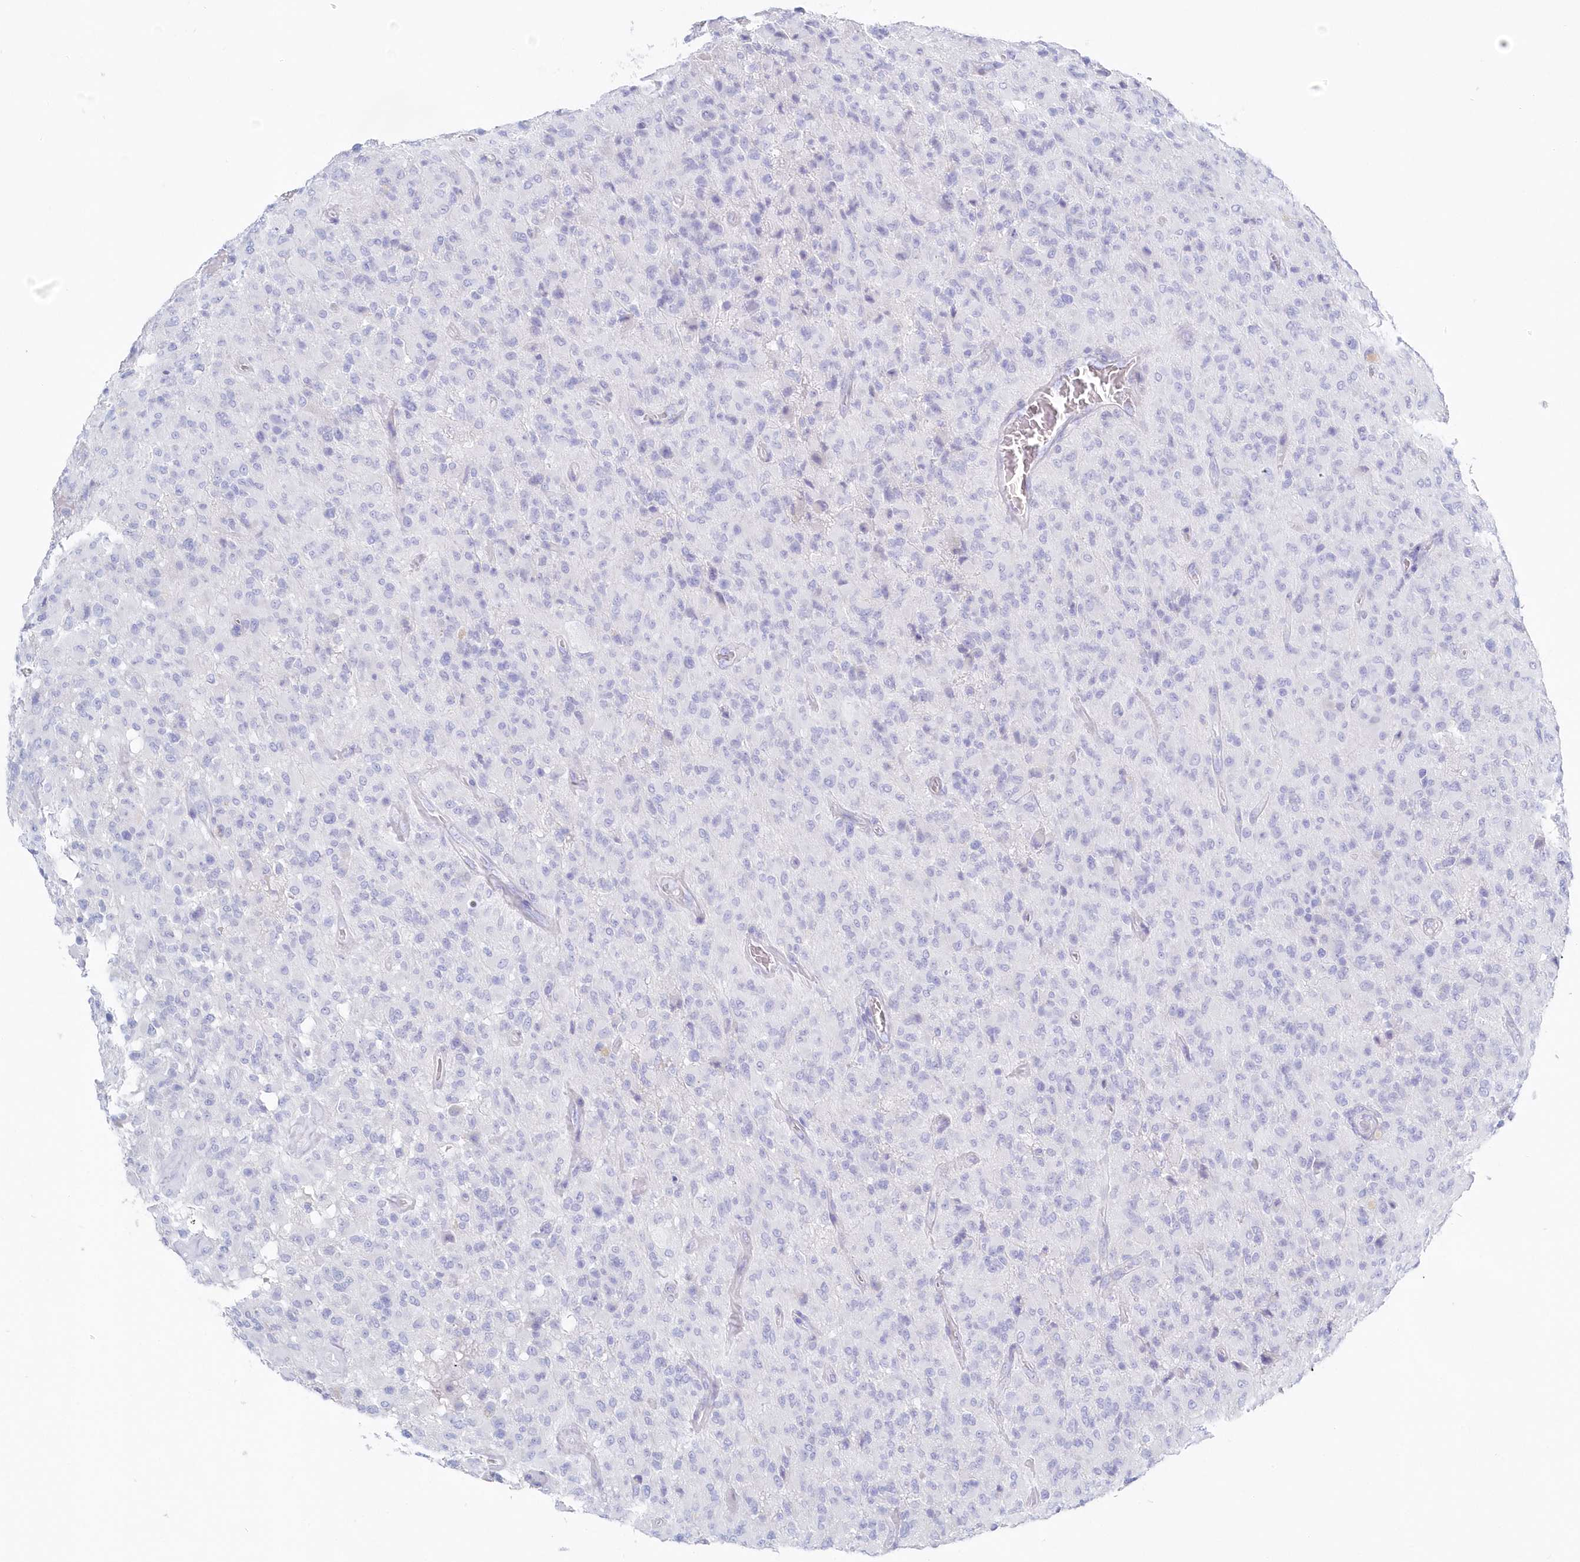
{"staining": {"intensity": "negative", "quantity": "none", "location": "none"}, "tissue": "glioma", "cell_type": "Tumor cells", "image_type": "cancer", "snomed": [{"axis": "morphology", "description": "Glioma, malignant, High grade"}, {"axis": "topography", "description": "Brain"}], "caption": "The IHC histopathology image has no significant staining in tumor cells of malignant glioma (high-grade) tissue. (Stains: DAB (3,3'-diaminobenzidine) immunohistochemistry (IHC) with hematoxylin counter stain, Microscopy: brightfield microscopy at high magnification).", "gene": "CSNK1G2", "patient": {"sex": "female", "age": 57}}